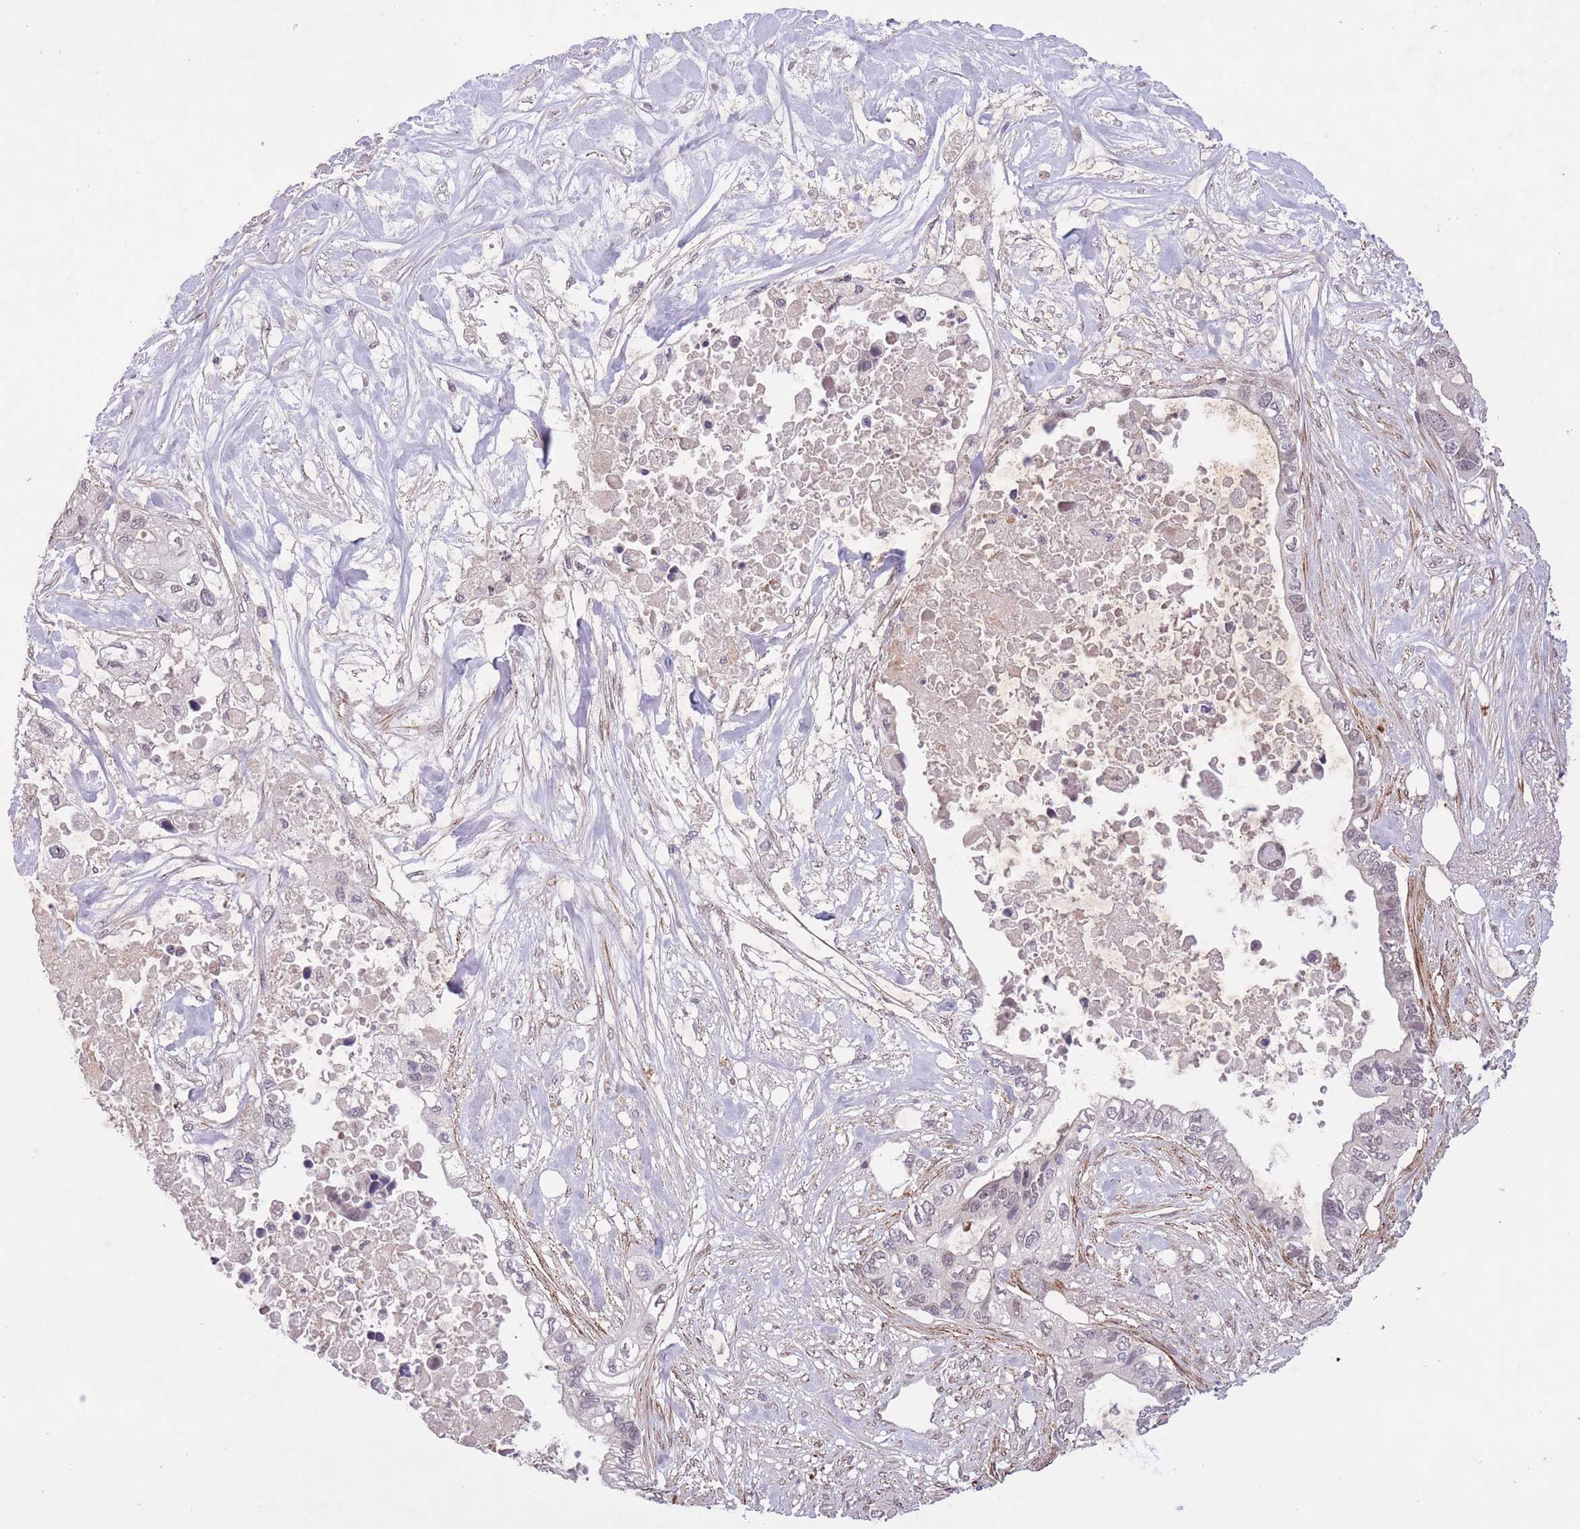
{"staining": {"intensity": "negative", "quantity": "none", "location": "none"}, "tissue": "pancreatic cancer", "cell_type": "Tumor cells", "image_type": "cancer", "snomed": [{"axis": "morphology", "description": "Adenocarcinoma, NOS"}, {"axis": "topography", "description": "Pancreas"}], "caption": "Immunohistochemical staining of pancreatic adenocarcinoma exhibits no significant staining in tumor cells.", "gene": "CBX6", "patient": {"sex": "female", "age": 63}}